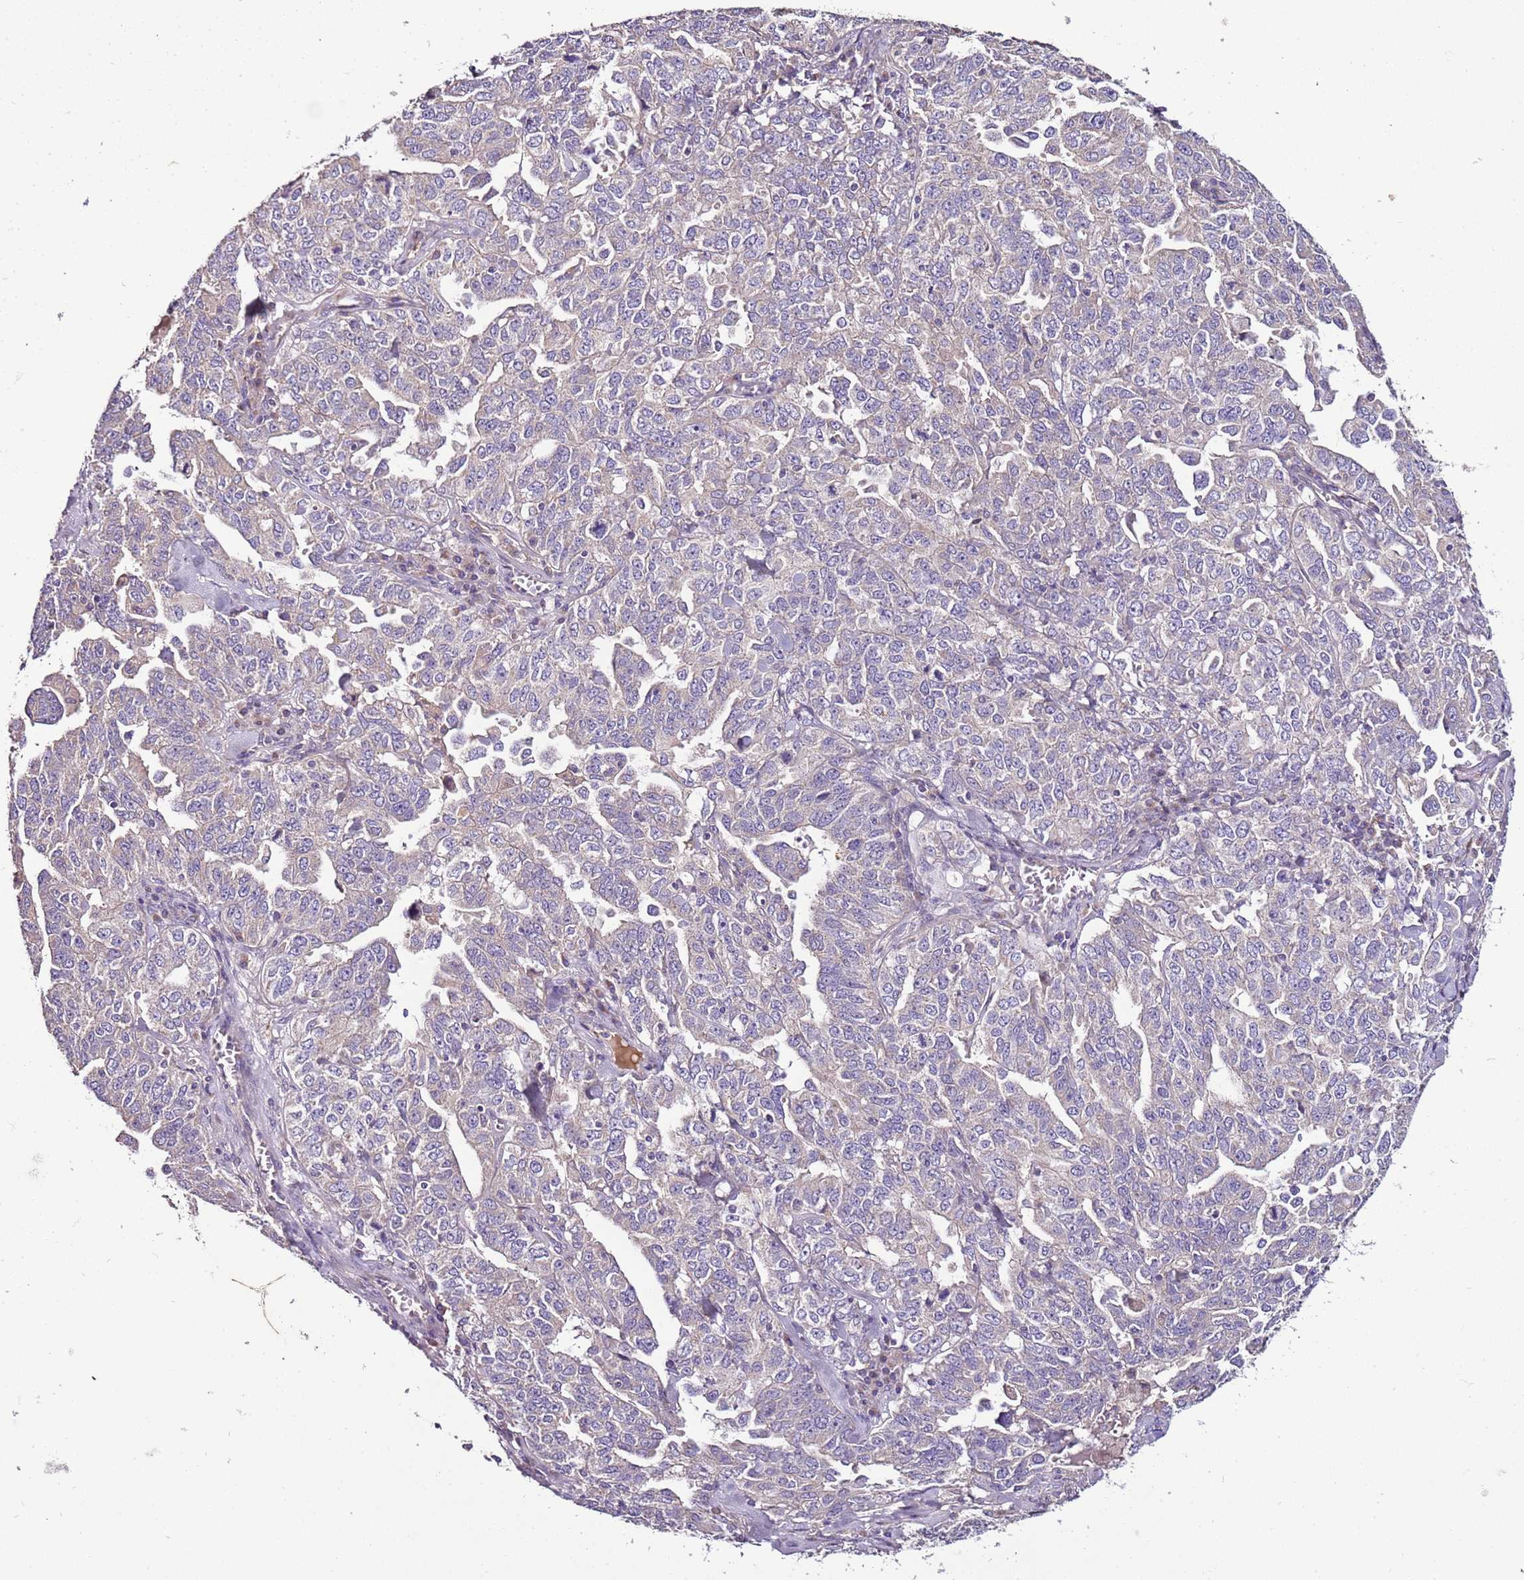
{"staining": {"intensity": "negative", "quantity": "none", "location": "none"}, "tissue": "ovarian cancer", "cell_type": "Tumor cells", "image_type": "cancer", "snomed": [{"axis": "morphology", "description": "Carcinoma, endometroid"}, {"axis": "topography", "description": "Ovary"}], "caption": "IHC of ovarian cancer displays no staining in tumor cells. (DAB immunohistochemistry (IHC) visualized using brightfield microscopy, high magnification).", "gene": "FAM20A", "patient": {"sex": "female", "age": 62}}